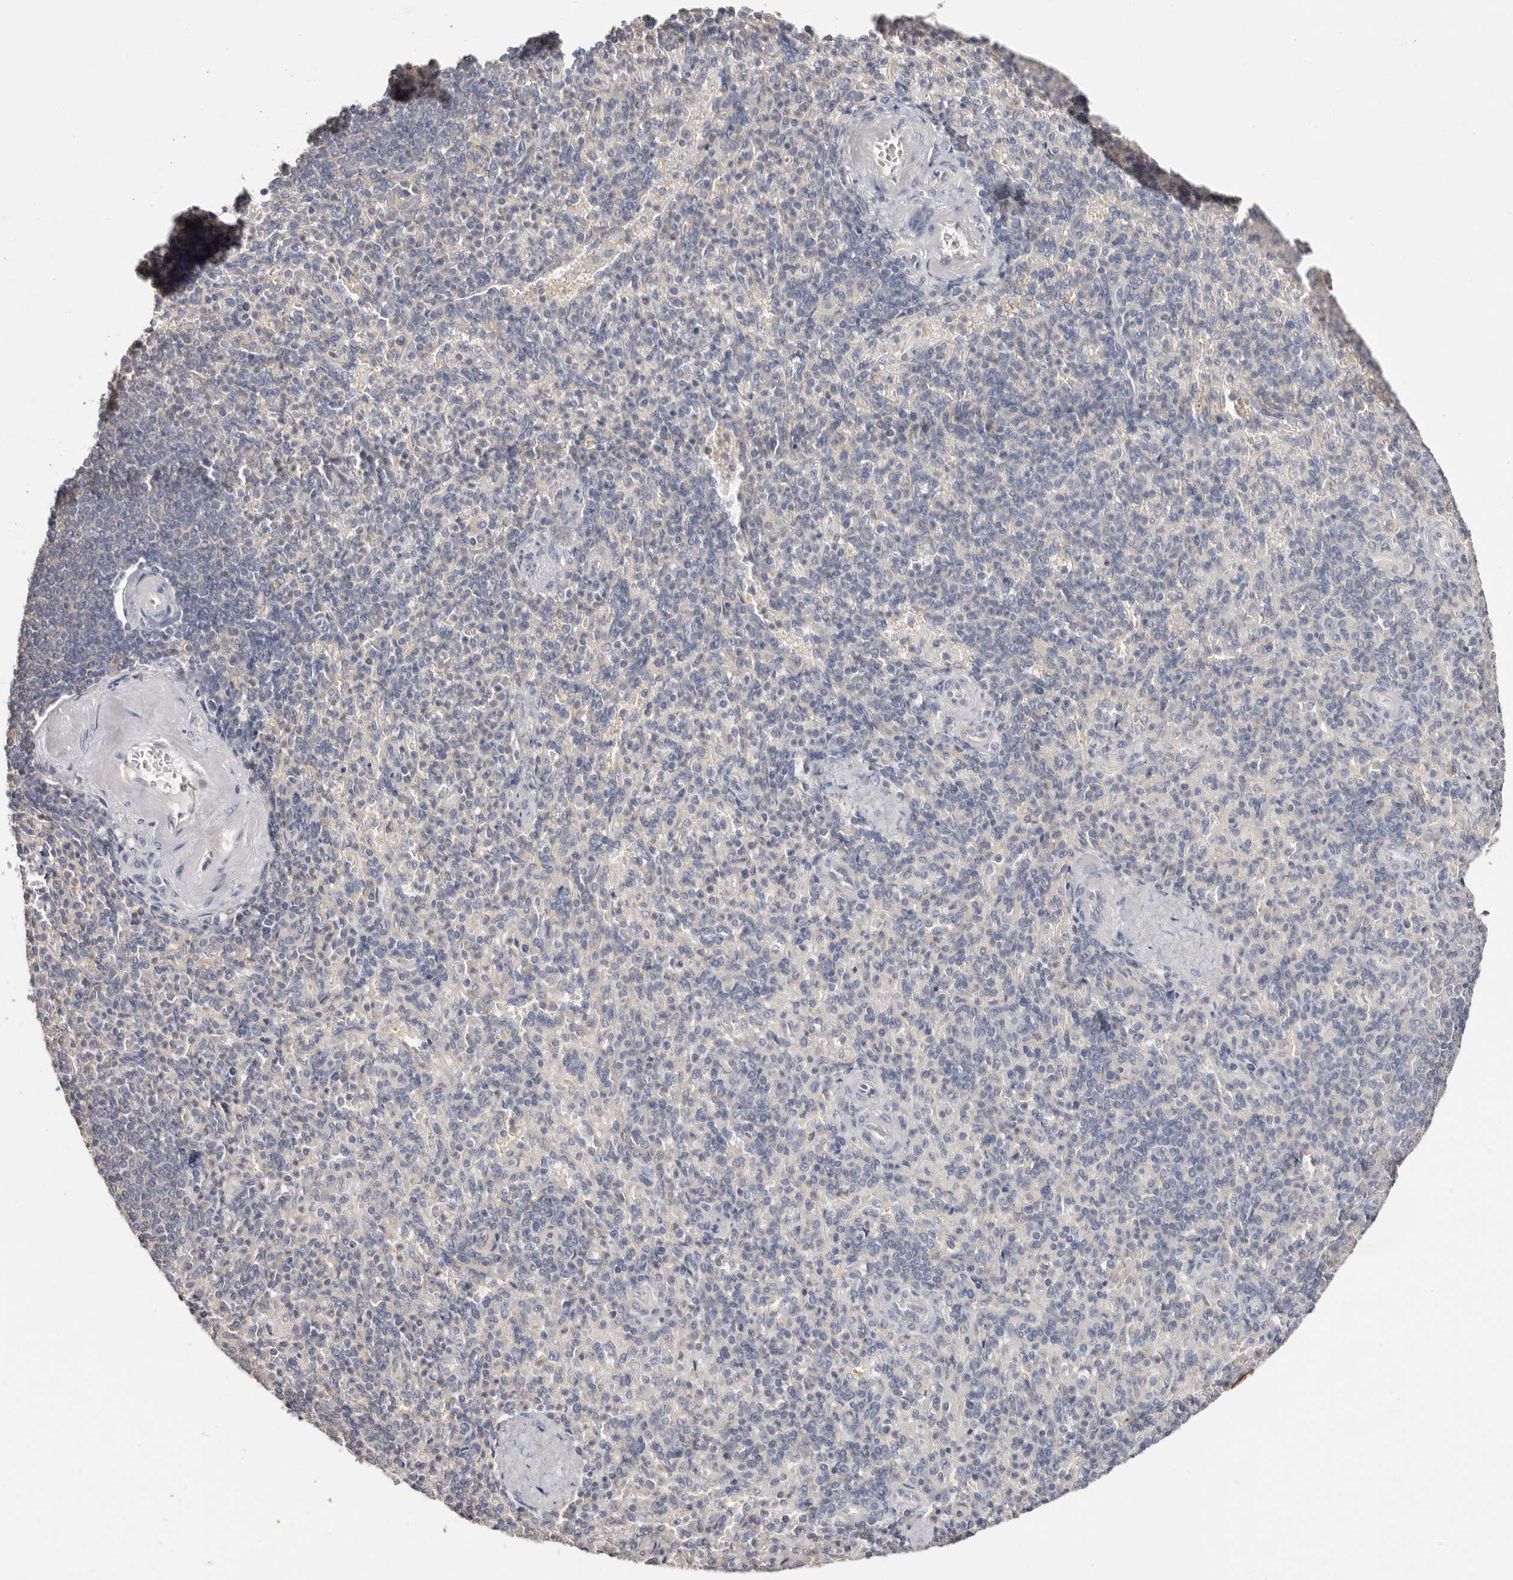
{"staining": {"intensity": "negative", "quantity": "none", "location": "none"}, "tissue": "spleen", "cell_type": "Cells in red pulp", "image_type": "normal", "snomed": [{"axis": "morphology", "description": "Normal tissue, NOS"}, {"axis": "topography", "description": "Spleen"}], "caption": "DAB immunohistochemical staining of benign spleen reveals no significant staining in cells in red pulp.", "gene": "S100A14", "patient": {"sex": "female", "age": 74}}